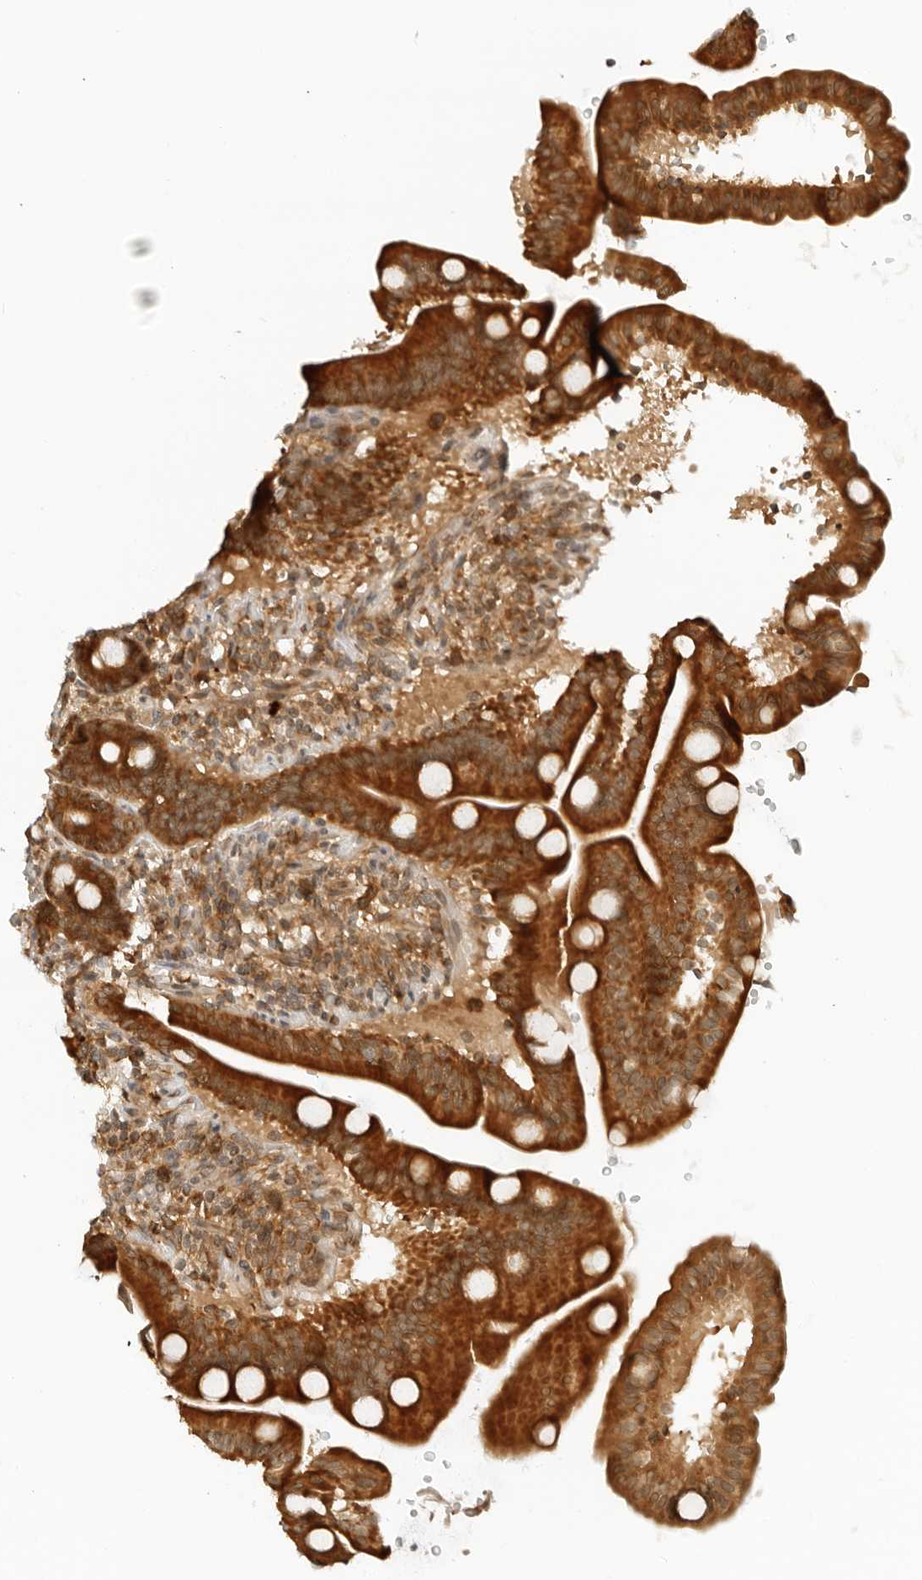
{"staining": {"intensity": "strong", "quantity": ">75%", "location": "cytoplasmic/membranous"}, "tissue": "duodenum", "cell_type": "Glandular cells", "image_type": "normal", "snomed": [{"axis": "morphology", "description": "Normal tissue, NOS"}, {"axis": "topography", "description": "Duodenum"}], "caption": "Human duodenum stained for a protein (brown) demonstrates strong cytoplasmic/membranous positive staining in approximately >75% of glandular cells.", "gene": "RC3H1", "patient": {"sex": "male", "age": 54}}